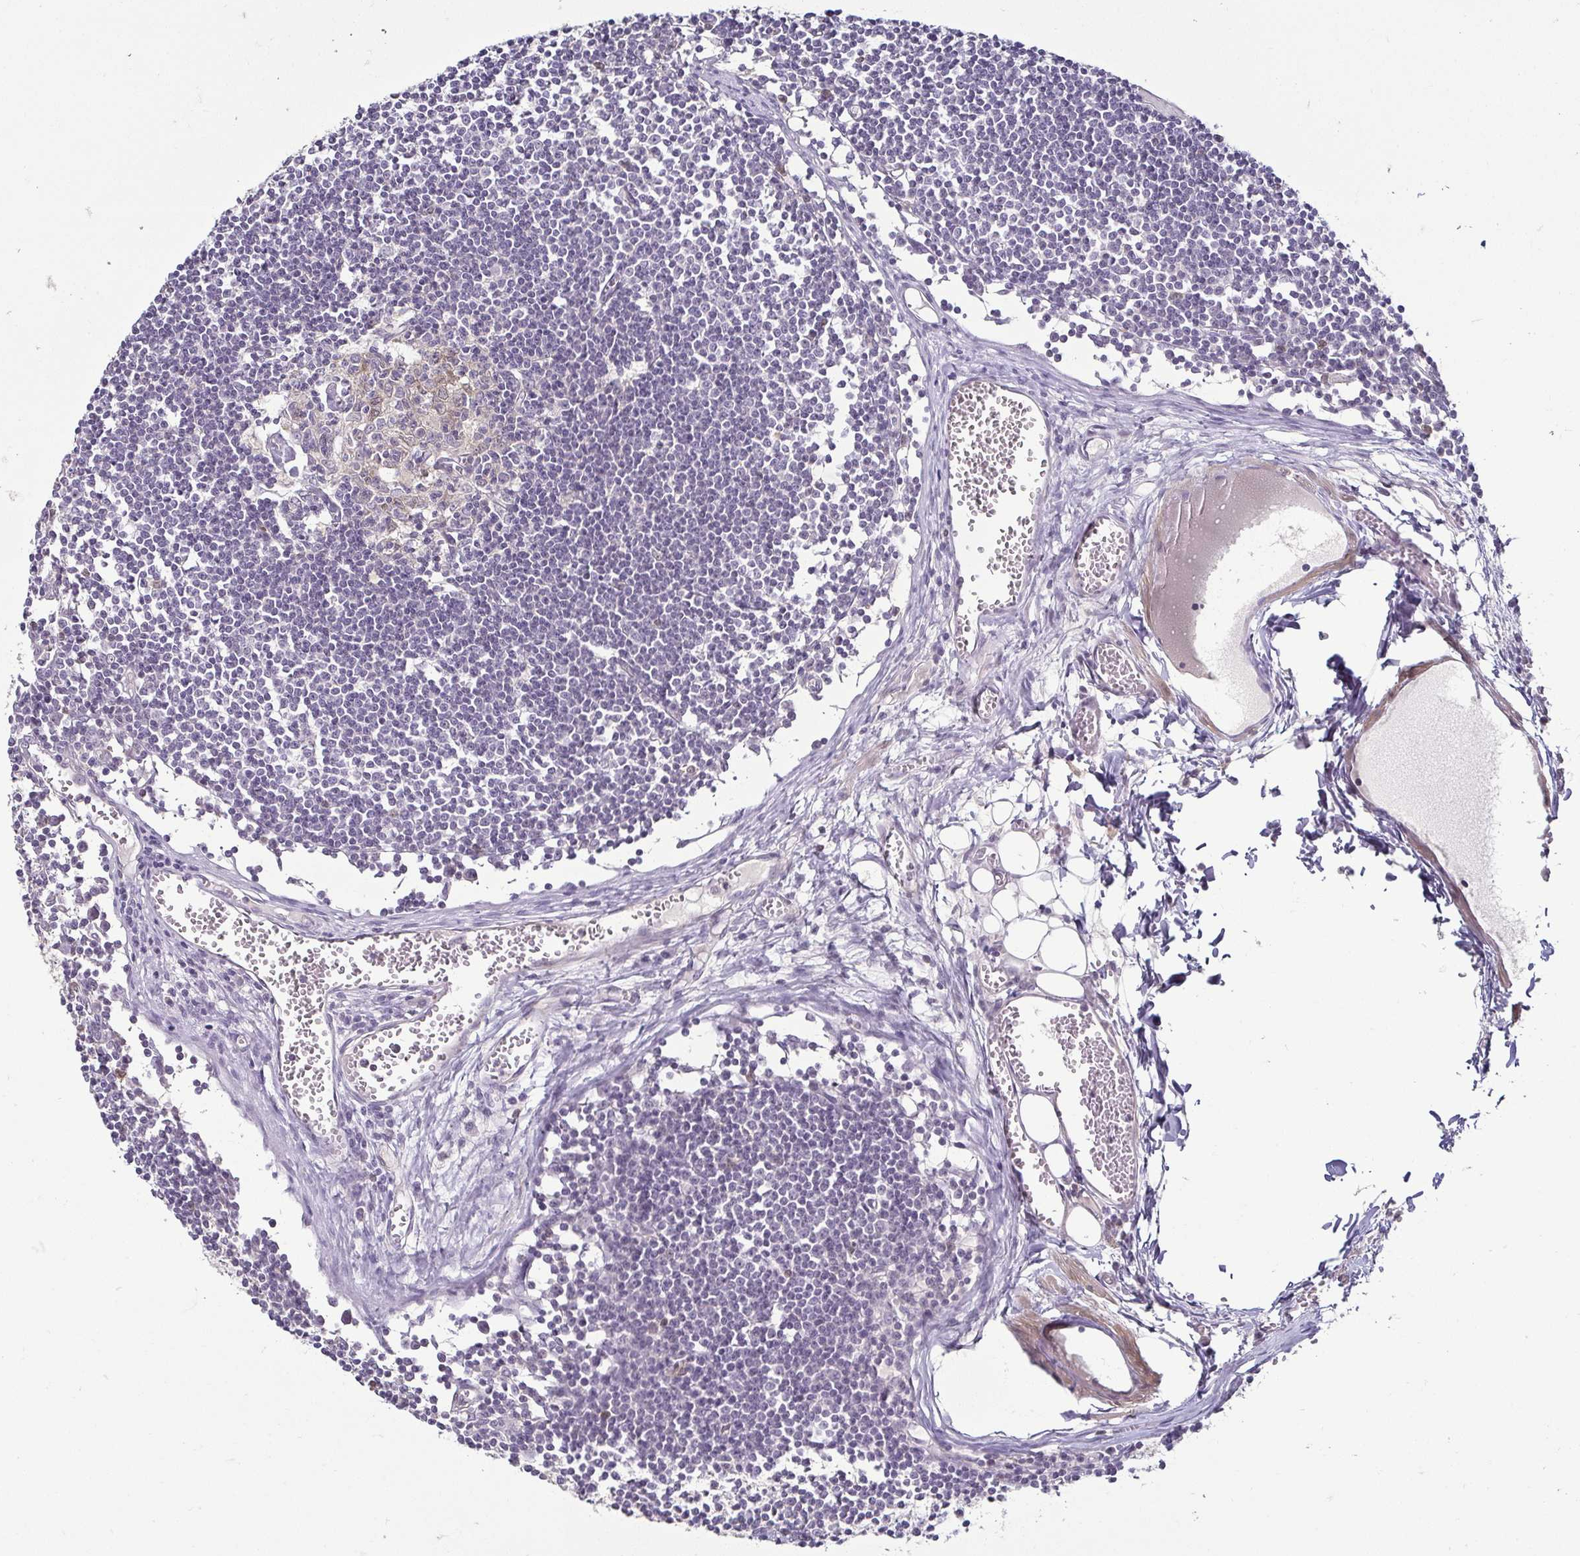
{"staining": {"intensity": "negative", "quantity": "none", "location": "none"}, "tissue": "lymph node", "cell_type": "Germinal center cells", "image_type": "normal", "snomed": [{"axis": "morphology", "description": "Normal tissue, NOS"}, {"axis": "topography", "description": "Lymph node"}], "caption": "High magnification brightfield microscopy of unremarkable lymph node stained with DAB (3,3'-diaminobenzidine) (brown) and counterstained with hematoxylin (blue): germinal center cells show no significant expression. (IHC, brightfield microscopy, high magnification).", "gene": "HOPX", "patient": {"sex": "female", "age": 11}}